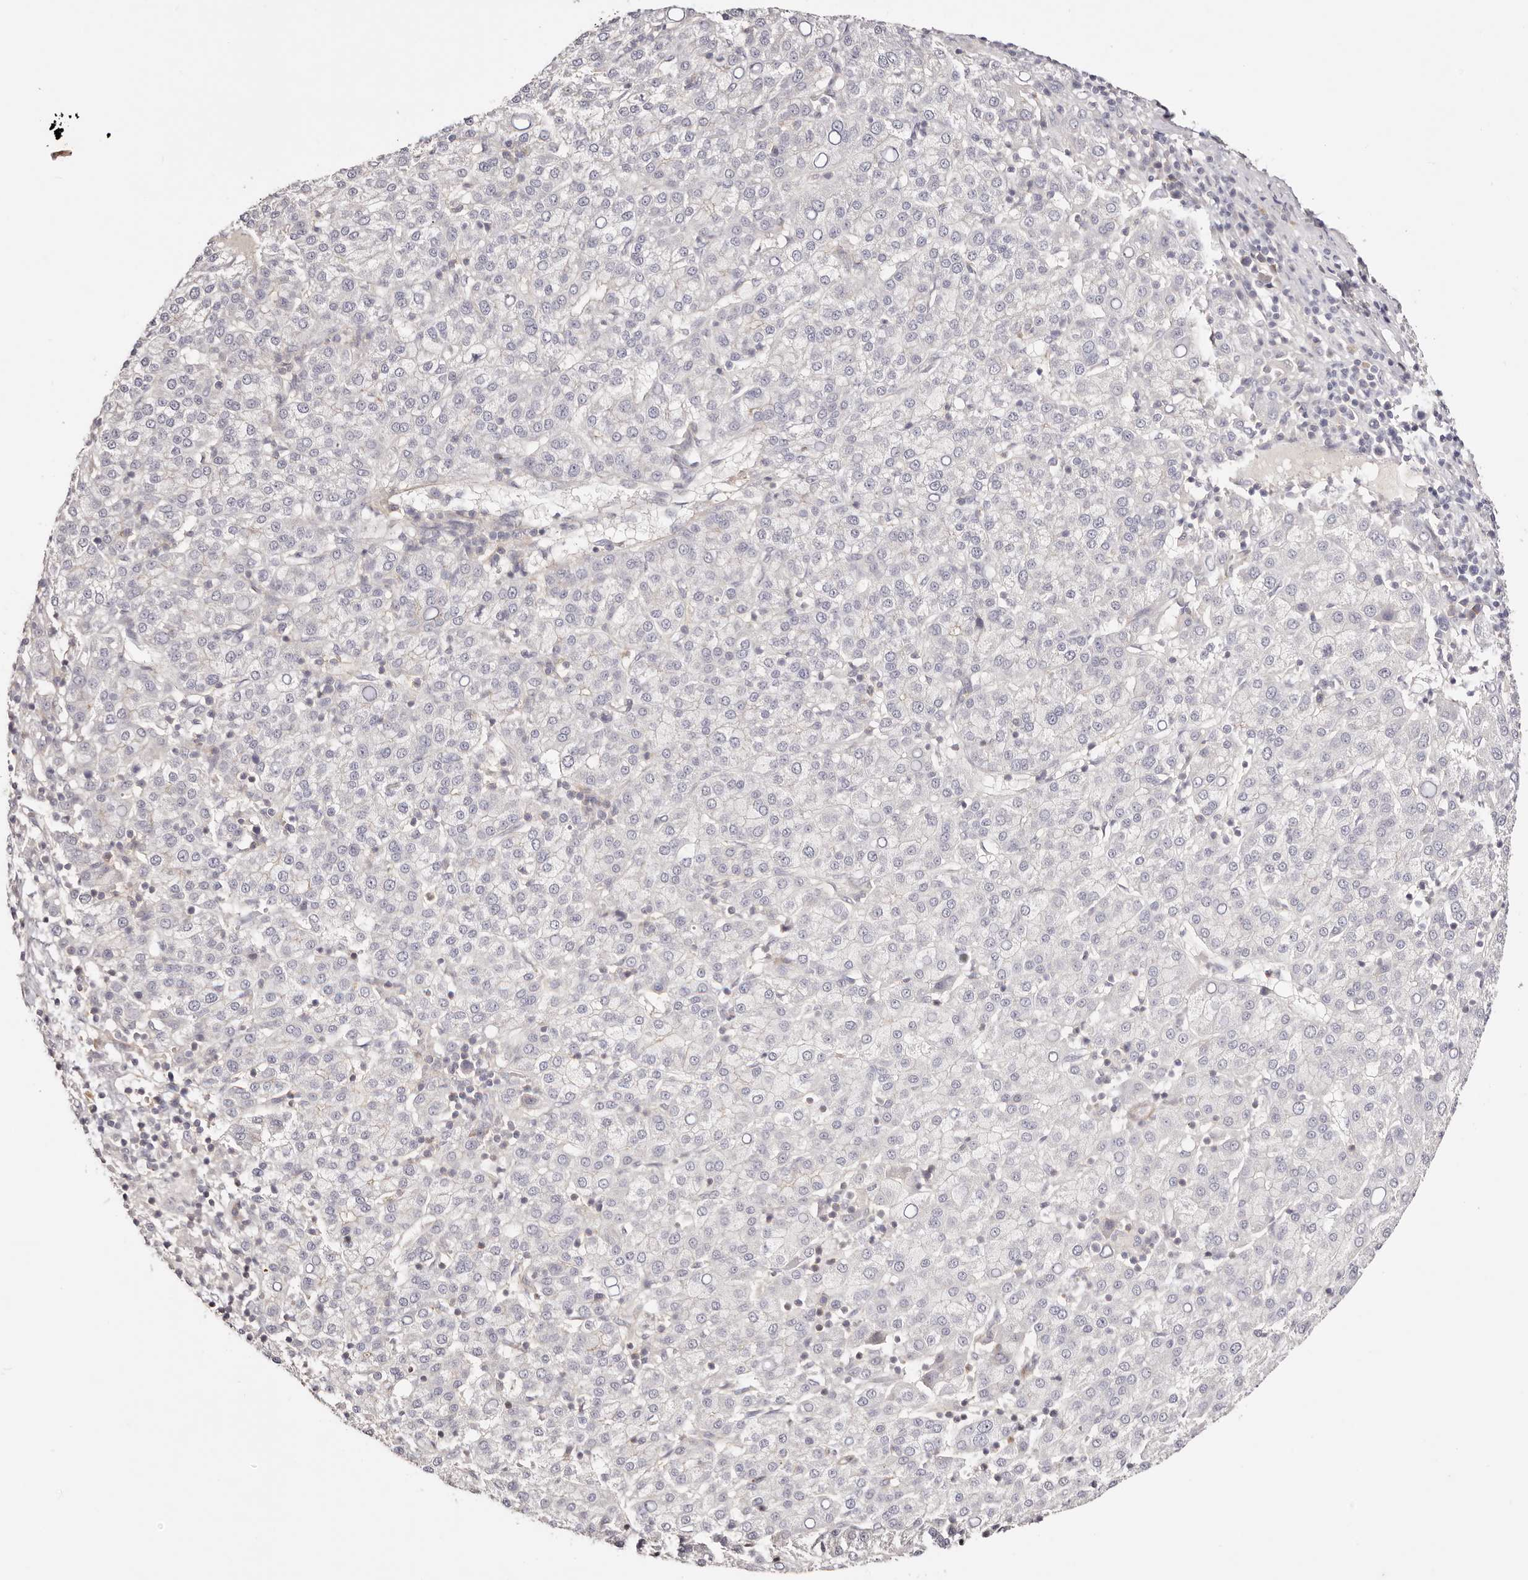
{"staining": {"intensity": "negative", "quantity": "none", "location": "none"}, "tissue": "liver cancer", "cell_type": "Tumor cells", "image_type": "cancer", "snomed": [{"axis": "morphology", "description": "Carcinoma, Hepatocellular, NOS"}, {"axis": "topography", "description": "Liver"}], "caption": "Immunohistochemistry of human hepatocellular carcinoma (liver) demonstrates no staining in tumor cells.", "gene": "SLC35B2", "patient": {"sex": "female", "age": 58}}